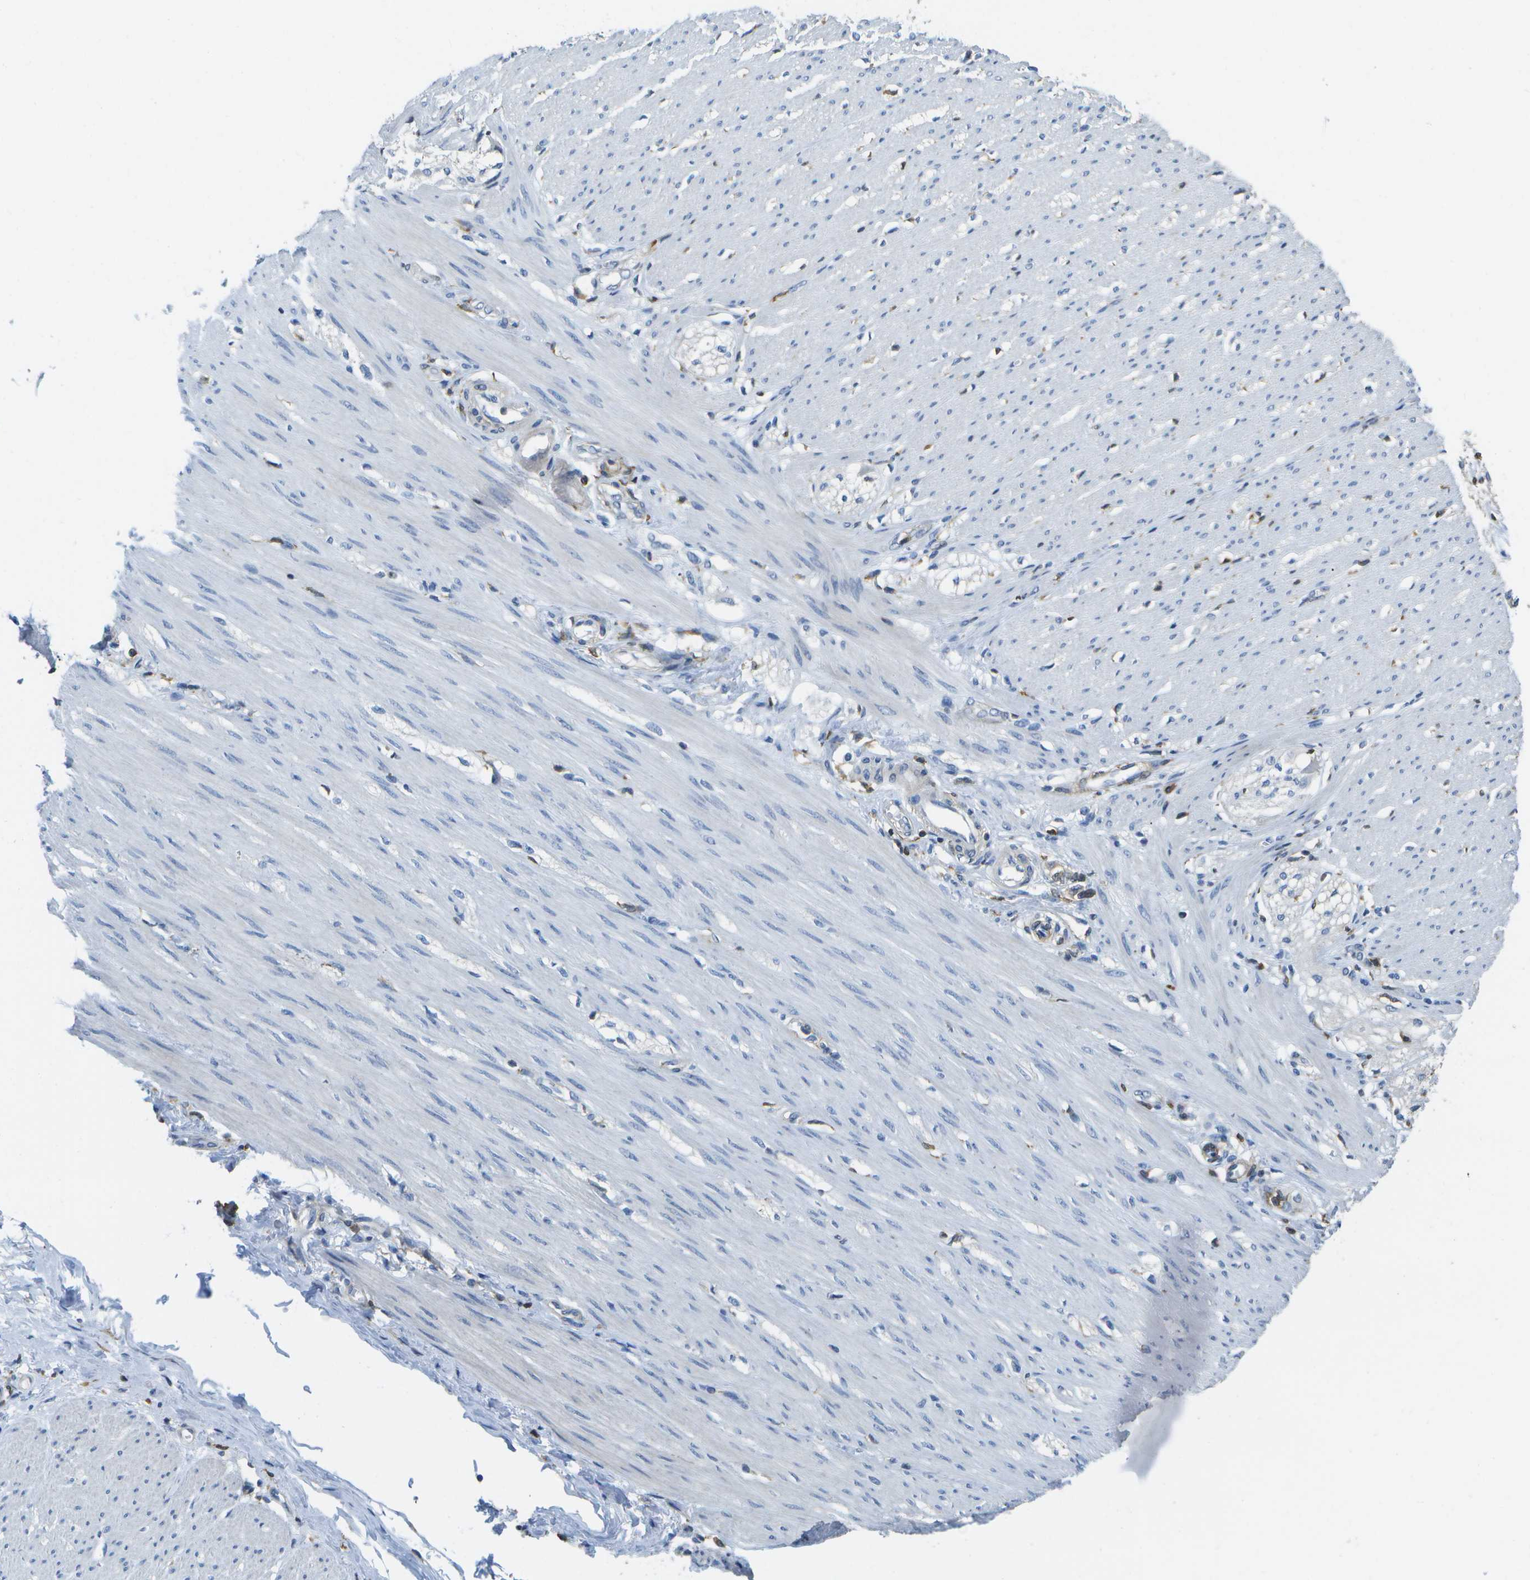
{"staining": {"intensity": "negative", "quantity": "none", "location": "none"}, "tissue": "adipose tissue", "cell_type": "Adipocytes", "image_type": "normal", "snomed": [{"axis": "morphology", "description": "Normal tissue, NOS"}, {"axis": "morphology", "description": "Adenocarcinoma, NOS"}, {"axis": "topography", "description": "Colon"}, {"axis": "topography", "description": "Peripheral nerve tissue"}], "caption": "Adipocytes show no significant expression in benign adipose tissue. Brightfield microscopy of immunohistochemistry (IHC) stained with DAB (brown) and hematoxylin (blue), captured at high magnification.", "gene": "RCSD1", "patient": {"sex": "male", "age": 14}}